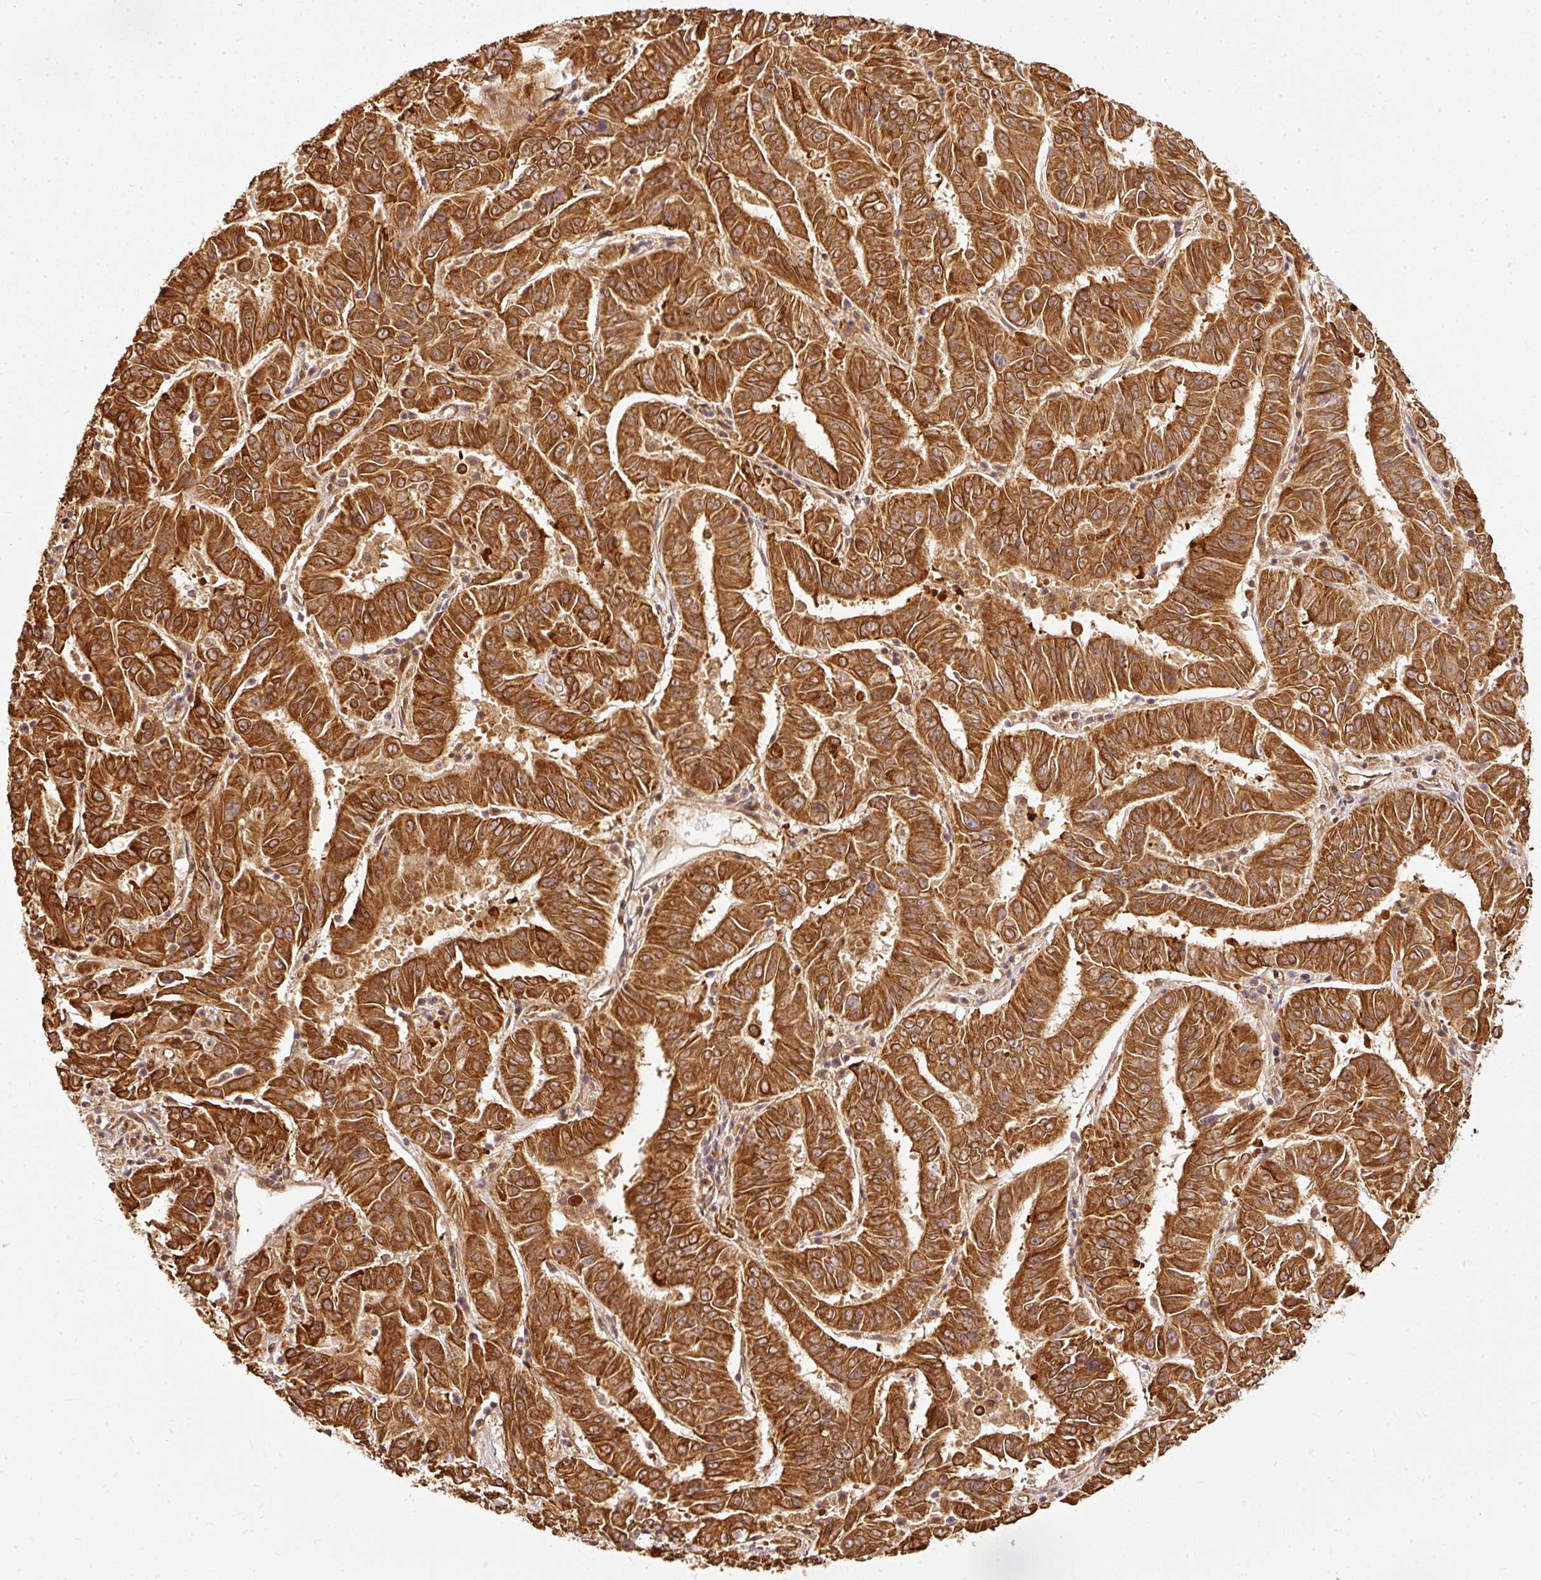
{"staining": {"intensity": "strong", "quantity": ">75%", "location": "cytoplasmic/membranous"}, "tissue": "pancreatic cancer", "cell_type": "Tumor cells", "image_type": "cancer", "snomed": [{"axis": "morphology", "description": "Adenocarcinoma, NOS"}, {"axis": "topography", "description": "Pancreas"}], "caption": "Pancreatic adenocarcinoma was stained to show a protein in brown. There is high levels of strong cytoplasmic/membranous staining in about >75% of tumor cells.", "gene": "MIF4GD", "patient": {"sex": "male", "age": 63}}